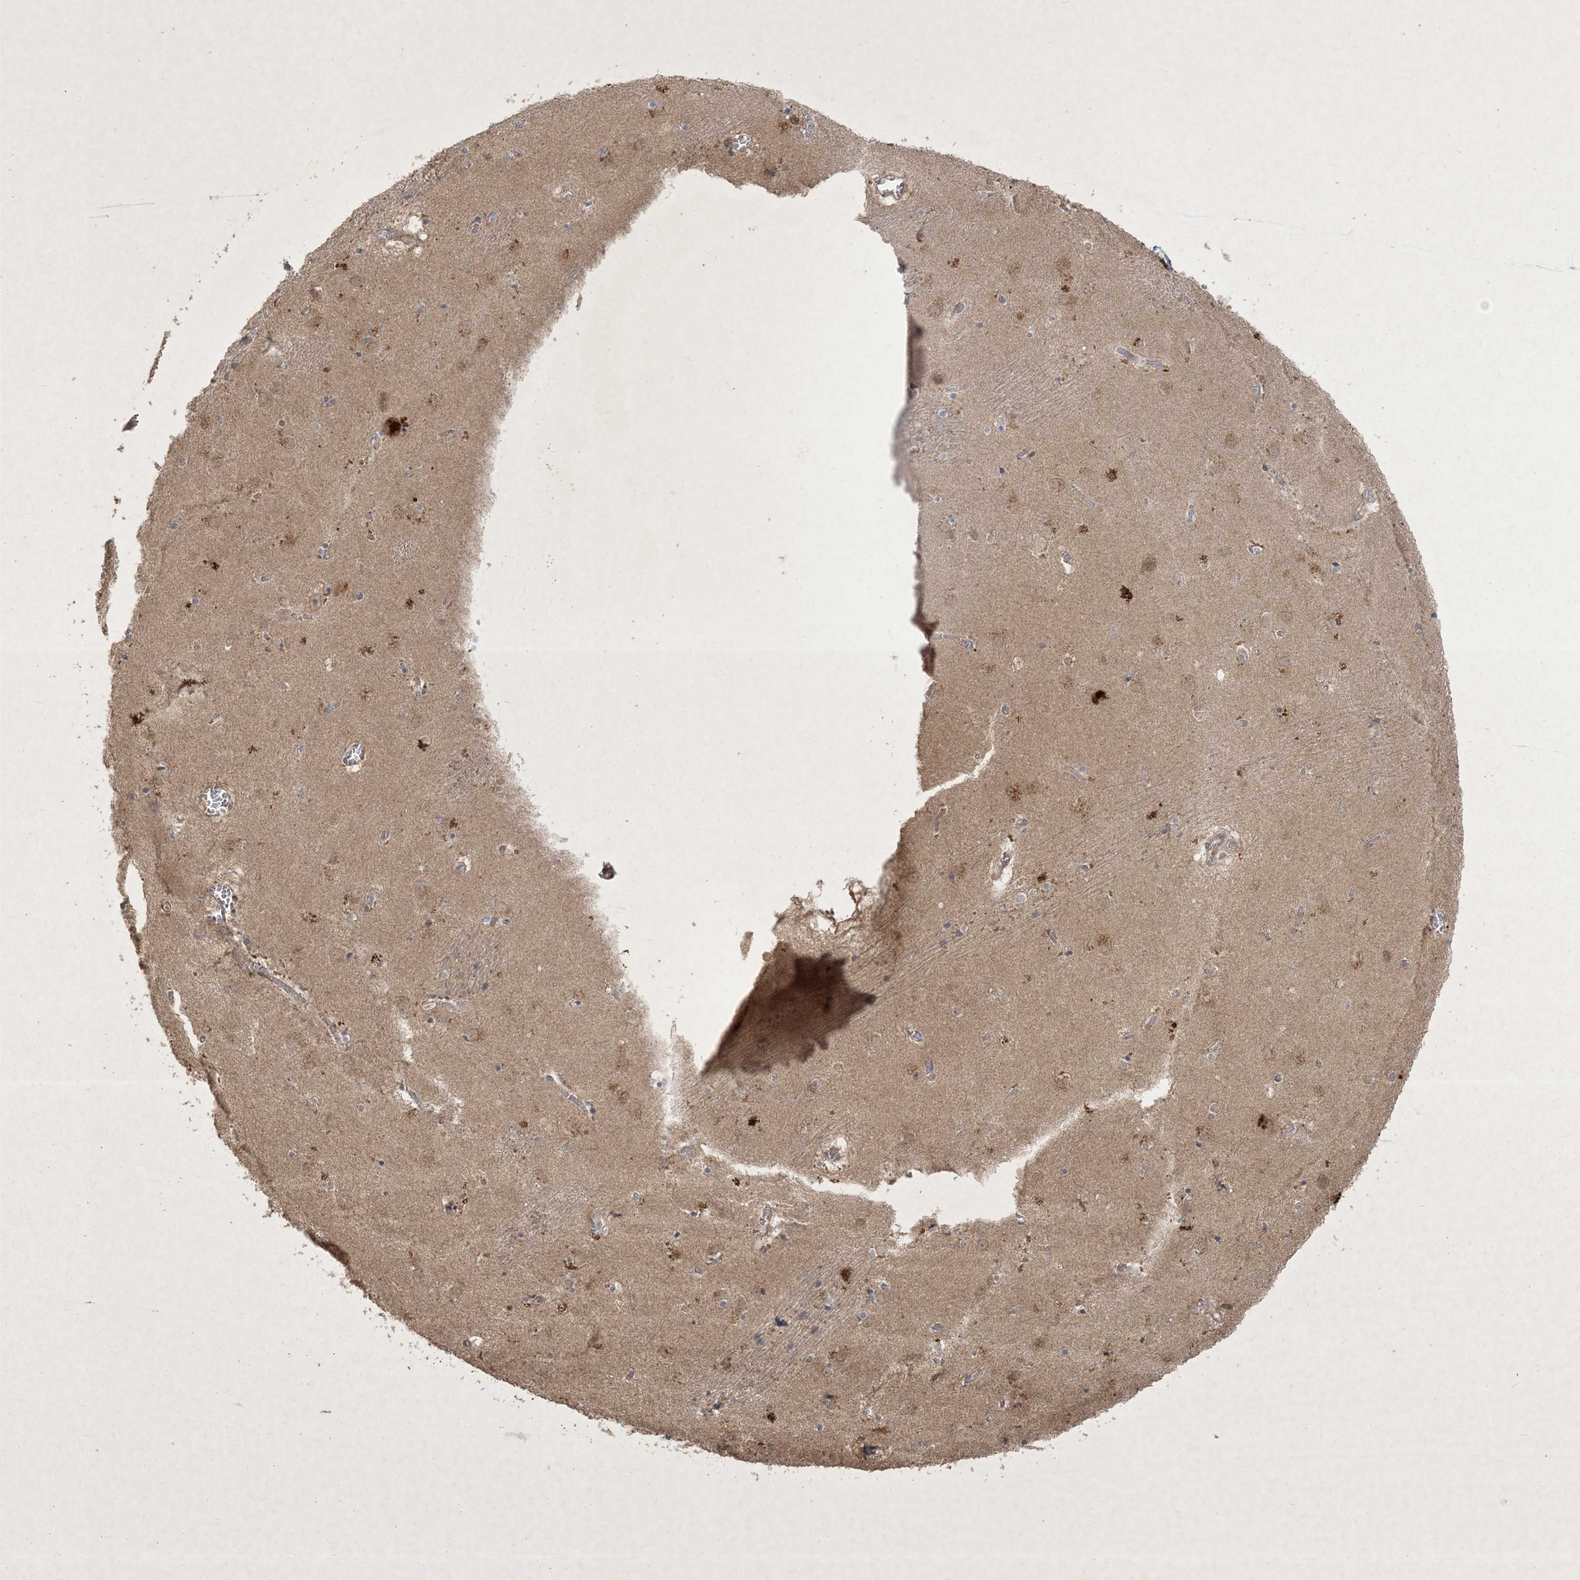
{"staining": {"intensity": "weak", "quantity": "<25%", "location": "cytoplasmic/membranous"}, "tissue": "caudate", "cell_type": "Glial cells", "image_type": "normal", "snomed": [{"axis": "morphology", "description": "Normal tissue, NOS"}, {"axis": "topography", "description": "Lateral ventricle wall"}], "caption": "Glial cells are negative for brown protein staining in unremarkable caudate.", "gene": "NRBP2", "patient": {"sex": "male", "age": 70}}